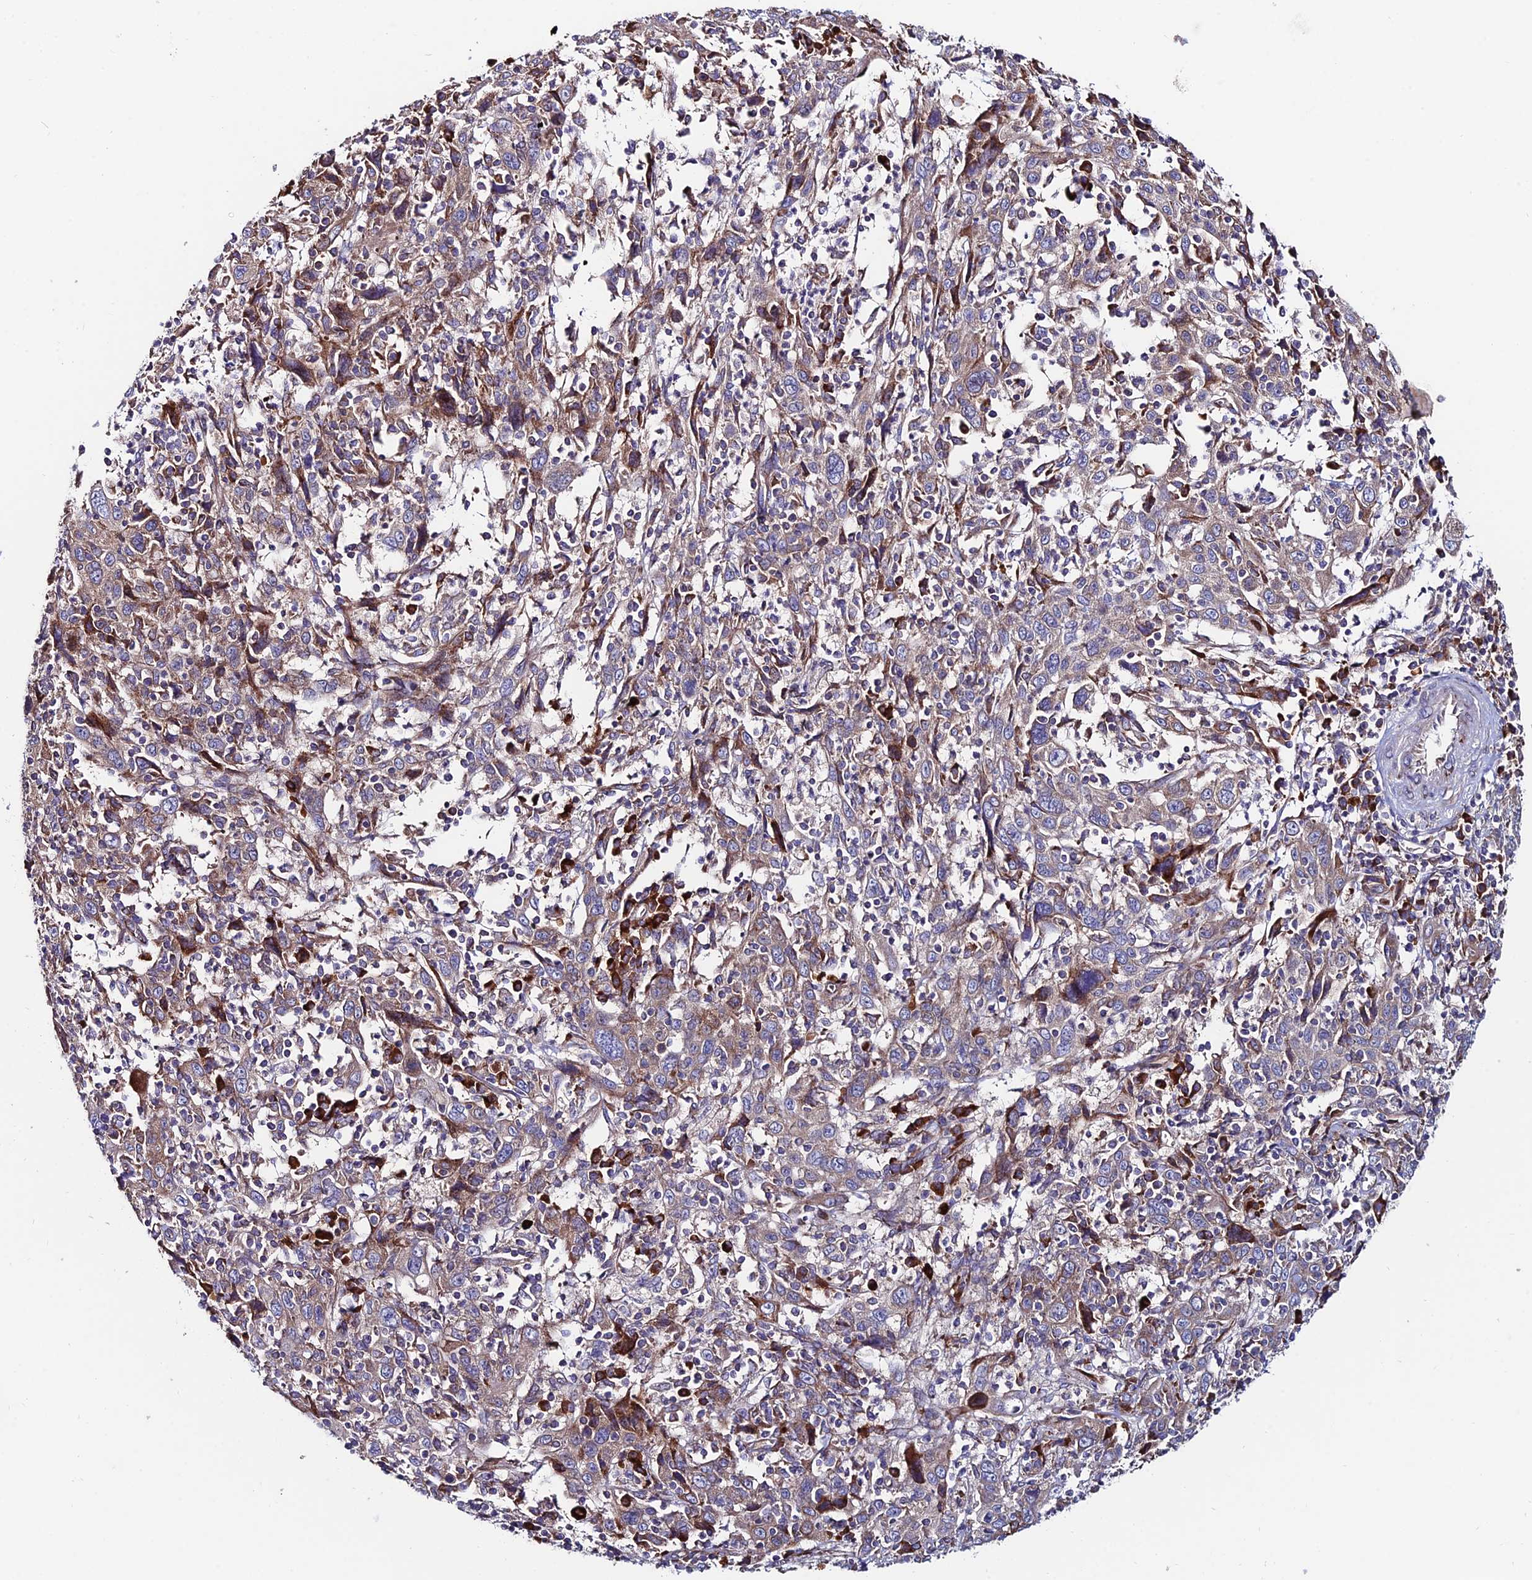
{"staining": {"intensity": "moderate", "quantity": "<25%", "location": "cytoplasmic/membranous"}, "tissue": "cervical cancer", "cell_type": "Tumor cells", "image_type": "cancer", "snomed": [{"axis": "morphology", "description": "Squamous cell carcinoma, NOS"}, {"axis": "topography", "description": "Cervix"}], "caption": "Immunohistochemistry (DAB (3,3'-diaminobenzidine)) staining of cervical cancer demonstrates moderate cytoplasmic/membranous protein expression in approximately <25% of tumor cells.", "gene": "EIF3K", "patient": {"sex": "female", "age": 46}}